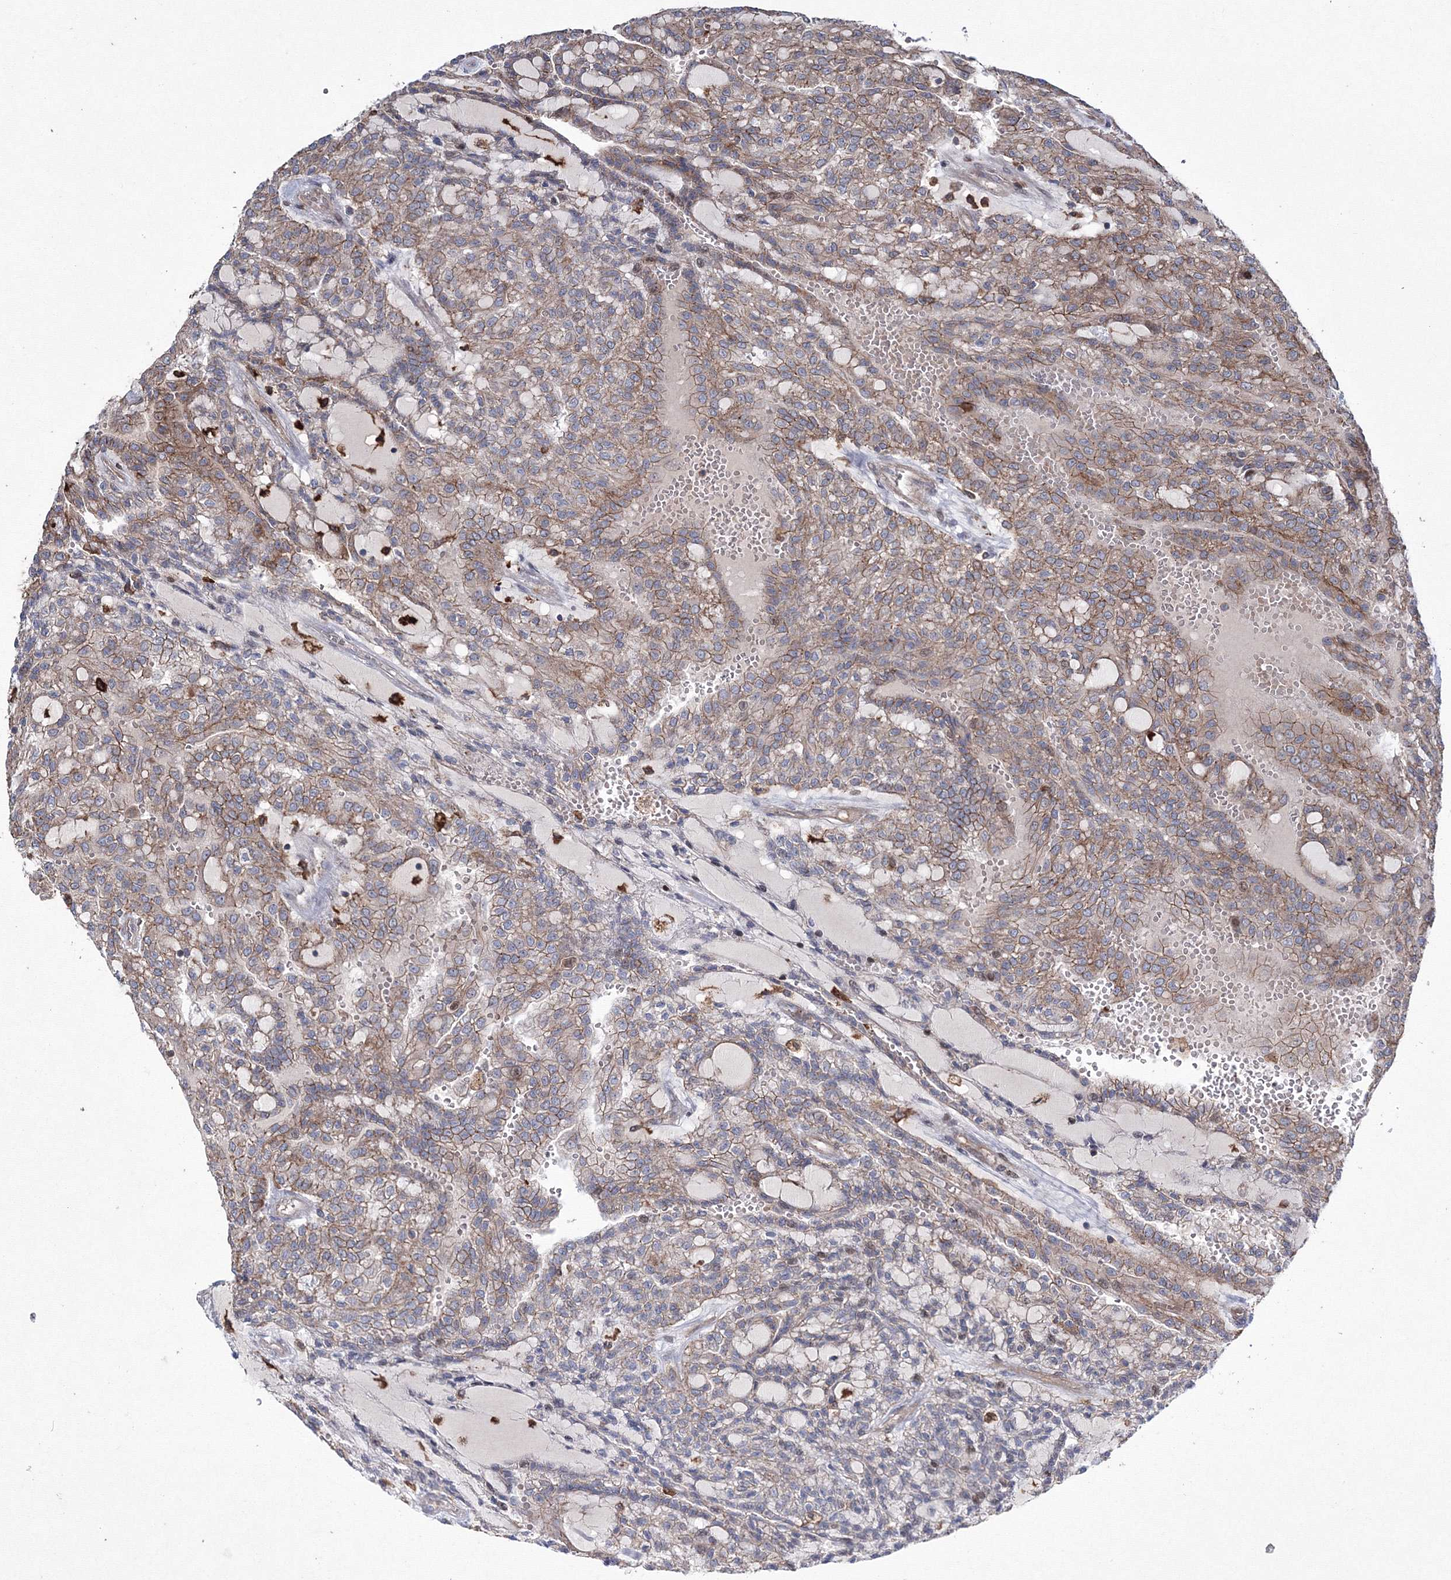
{"staining": {"intensity": "moderate", "quantity": ">75%", "location": "cytoplasmic/membranous"}, "tissue": "renal cancer", "cell_type": "Tumor cells", "image_type": "cancer", "snomed": [{"axis": "morphology", "description": "Adenocarcinoma, NOS"}, {"axis": "topography", "description": "Kidney"}], "caption": "Renal cancer (adenocarcinoma) tissue demonstrates moderate cytoplasmic/membranous expression in about >75% of tumor cells", "gene": "RANBP3L", "patient": {"sex": "male", "age": 63}}